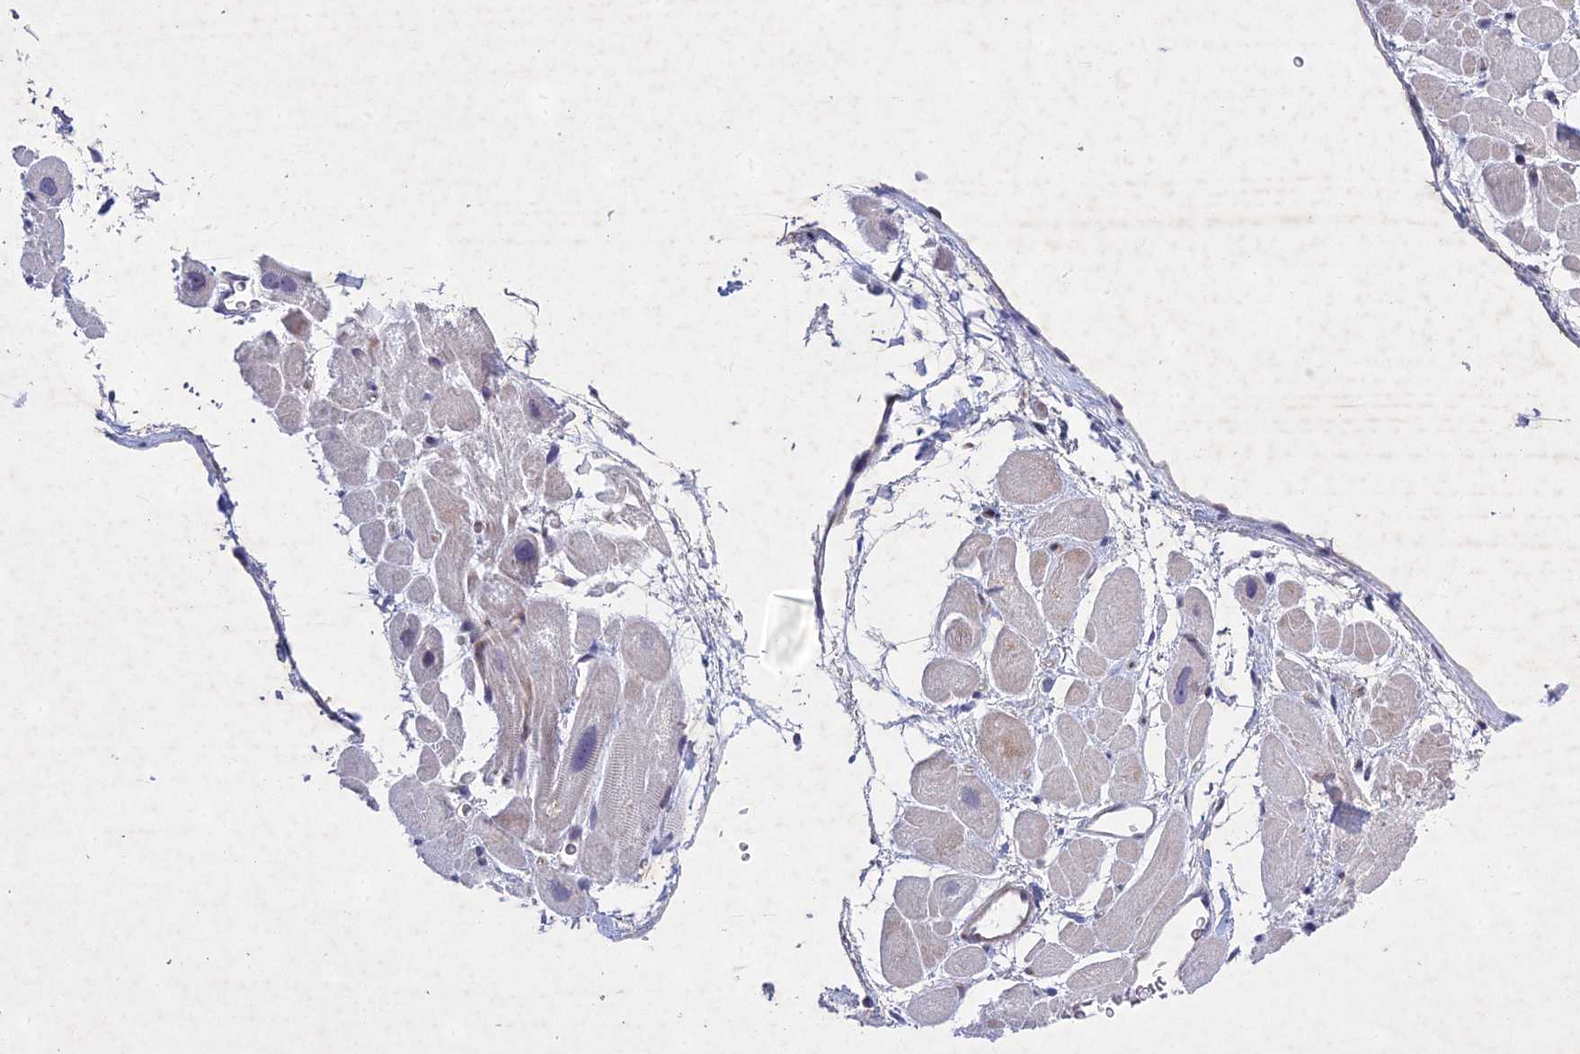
{"staining": {"intensity": "weak", "quantity": "<25%", "location": "cytoplasmic/membranous"}, "tissue": "heart muscle", "cell_type": "Cardiomyocytes", "image_type": "normal", "snomed": [{"axis": "morphology", "description": "Normal tissue, NOS"}, {"axis": "topography", "description": "Heart"}], "caption": "Photomicrograph shows no significant protein staining in cardiomyocytes of unremarkable heart muscle.", "gene": "PTHLH", "patient": {"sex": "male", "age": 49}}